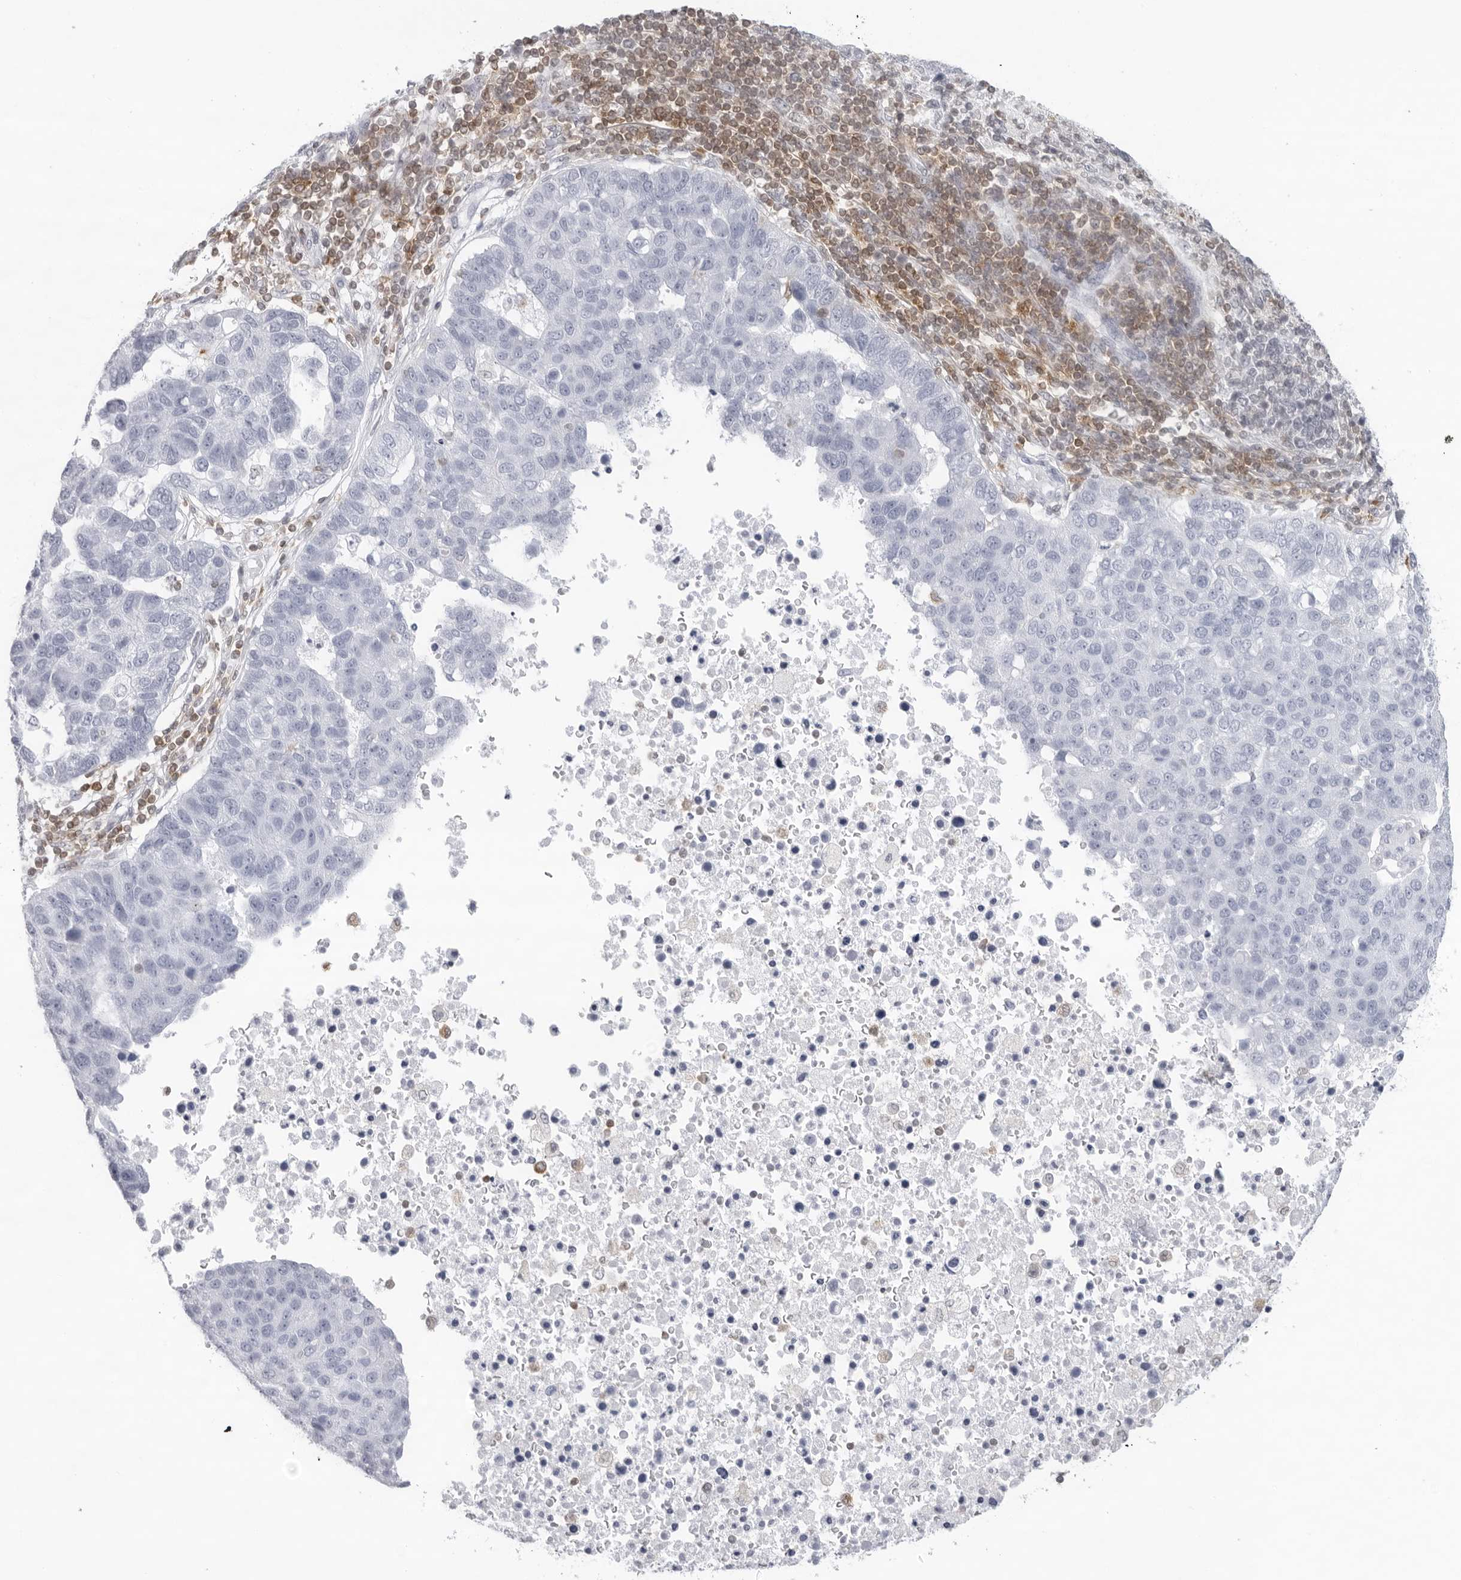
{"staining": {"intensity": "negative", "quantity": "none", "location": "none"}, "tissue": "pancreatic cancer", "cell_type": "Tumor cells", "image_type": "cancer", "snomed": [{"axis": "morphology", "description": "Adenocarcinoma, NOS"}, {"axis": "topography", "description": "Pancreas"}], "caption": "There is no significant expression in tumor cells of adenocarcinoma (pancreatic).", "gene": "FMNL1", "patient": {"sex": "female", "age": 61}}